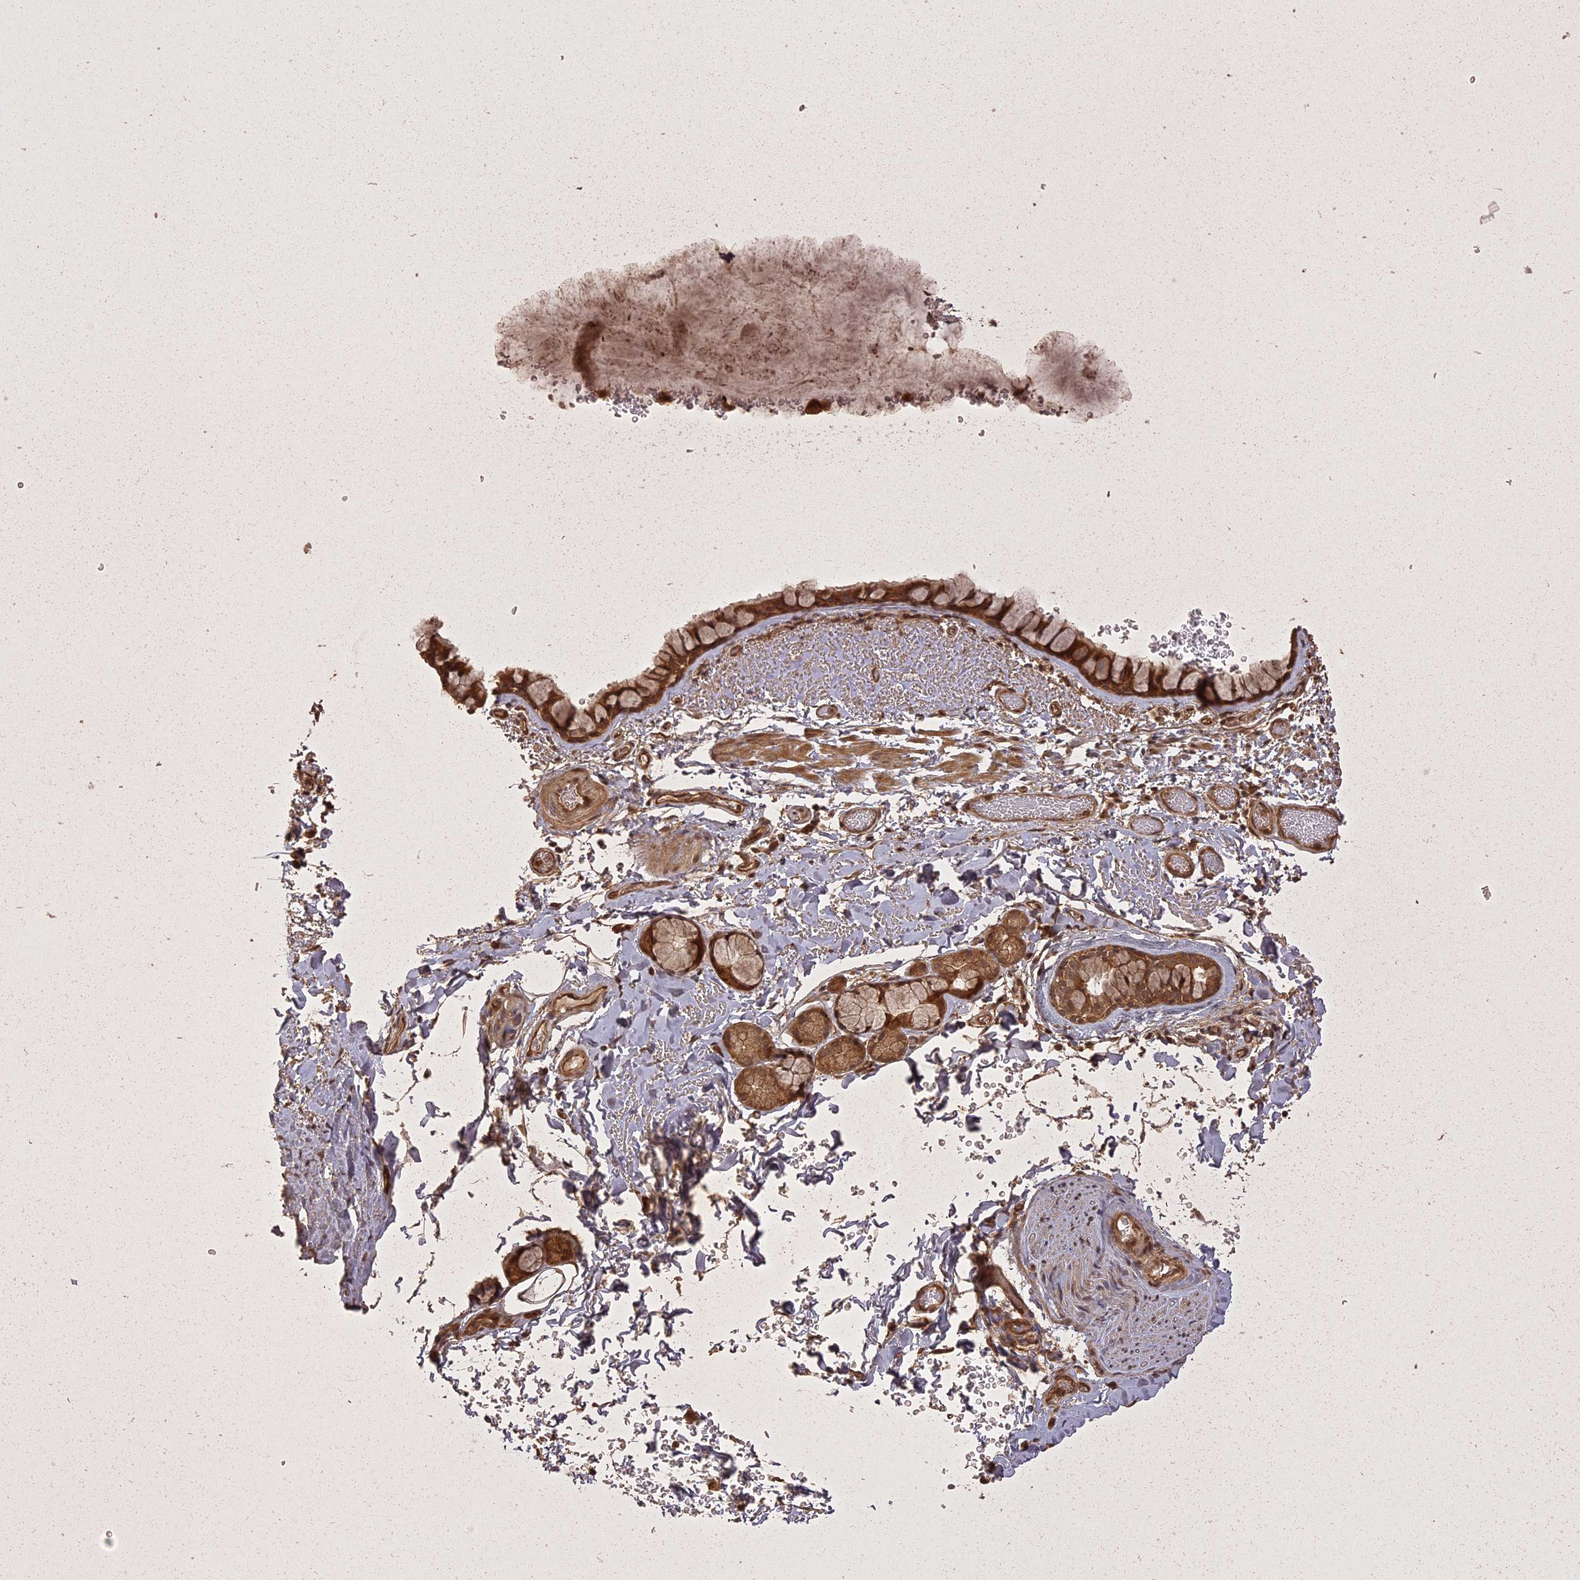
{"staining": {"intensity": "moderate", "quantity": ">75%", "location": "cytoplasmic/membranous"}, "tissue": "bronchus", "cell_type": "Respiratory epithelial cells", "image_type": "normal", "snomed": [{"axis": "morphology", "description": "Normal tissue, NOS"}, {"axis": "topography", "description": "Bronchus"}], "caption": "A high-resolution photomicrograph shows immunohistochemistry (IHC) staining of unremarkable bronchus, which reveals moderate cytoplasmic/membranous staining in about >75% of respiratory epithelial cells.", "gene": "LIN37", "patient": {"sex": "male", "age": 65}}